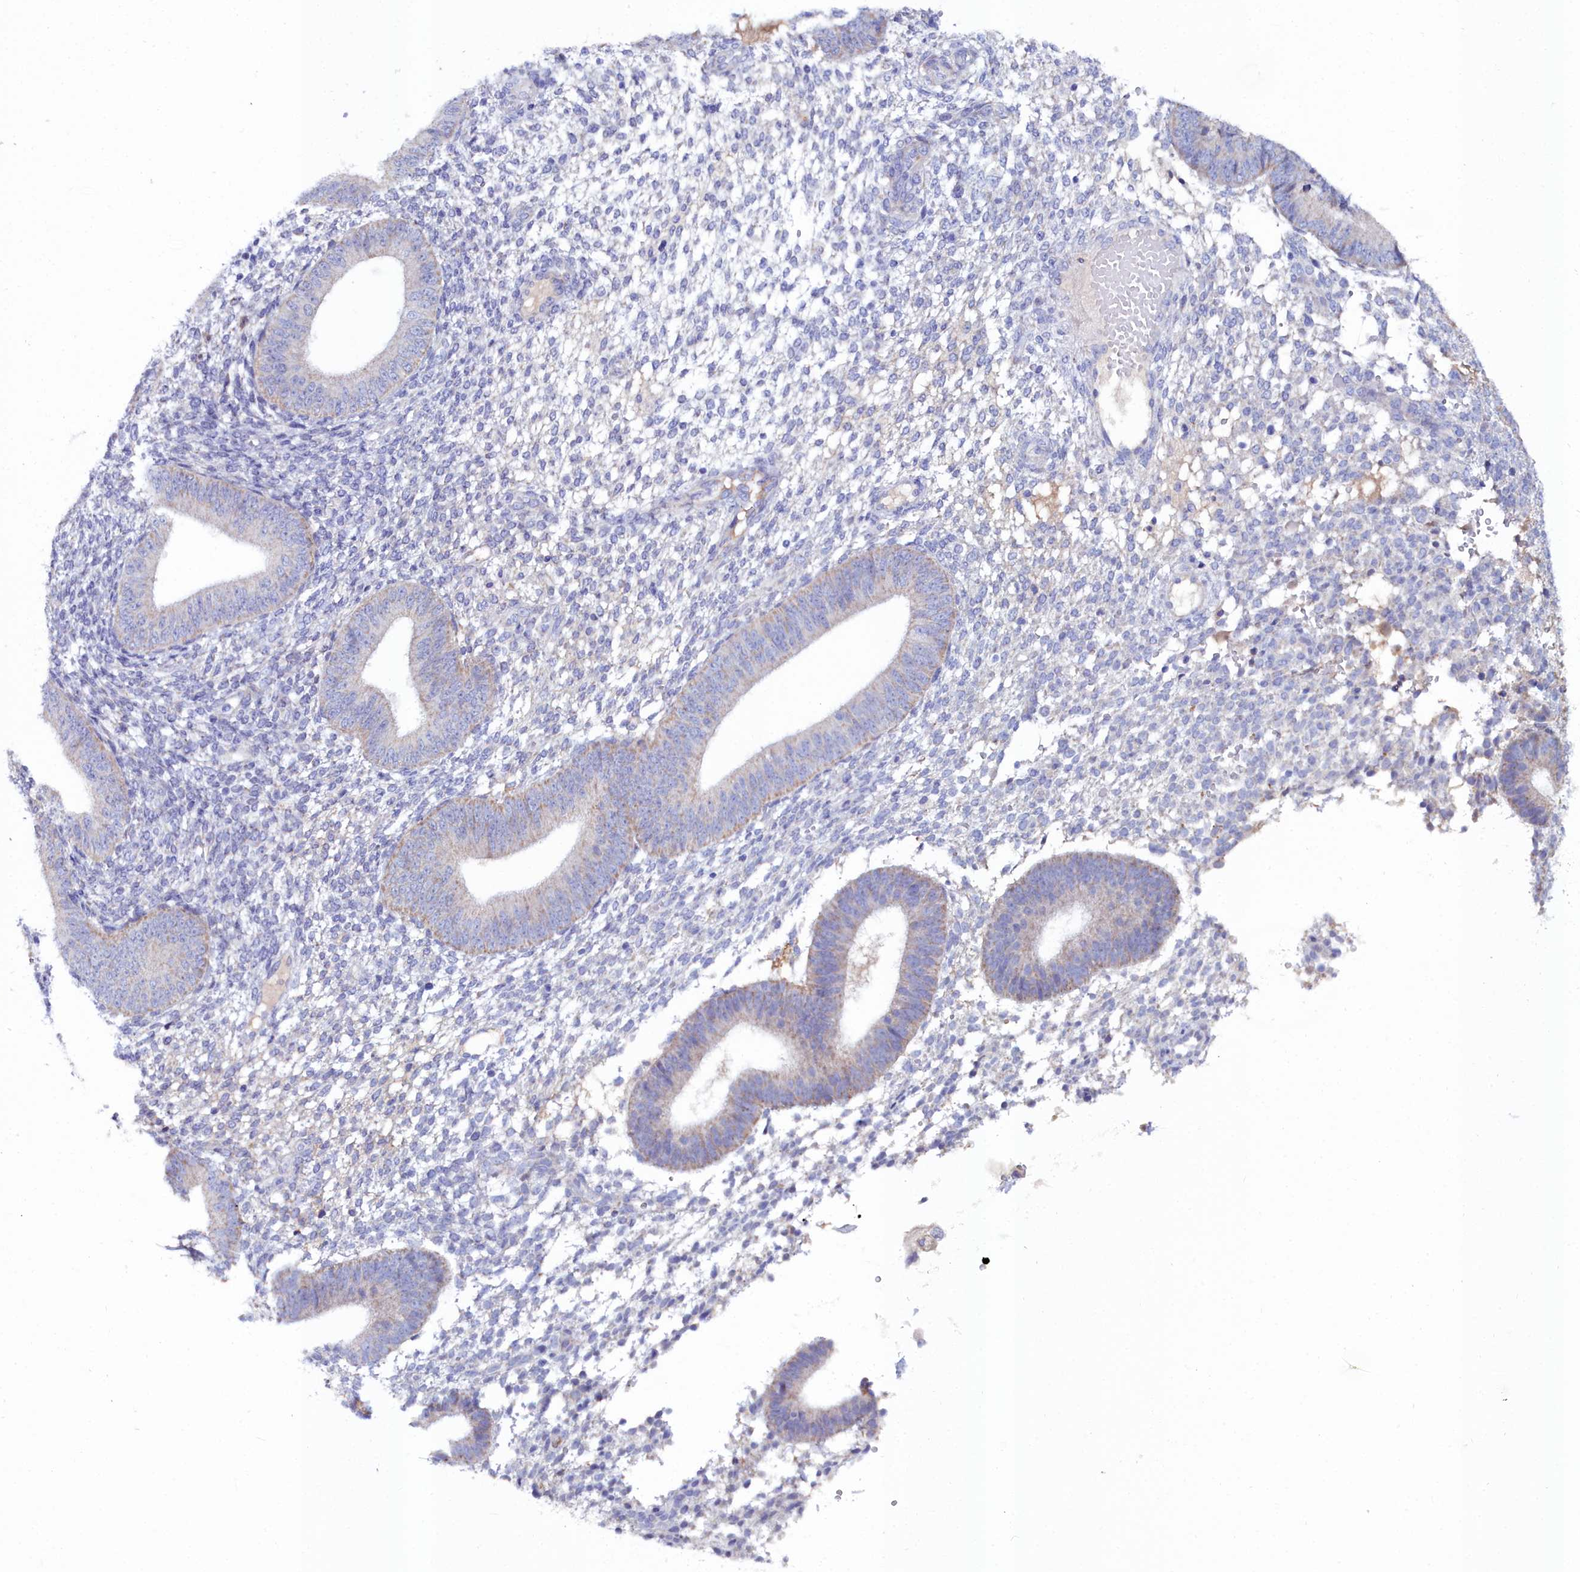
{"staining": {"intensity": "negative", "quantity": "none", "location": "none"}, "tissue": "endometrium", "cell_type": "Cells in endometrial stroma", "image_type": "normal", "snomed": [{"axis": "morphology", "description": "Normal tissue, NOS"}, {"axis": "topography", "description": "Endometrium"}], "caption": "An IHC histopathology image of normal endometrium is shown. There is no staining in cells in endometrial stroma of endometrium. (IHC, brightfield microscopy, high magnification).", "gene": "SLC49A3", "patient": {"sex": "female", "age": 49}}